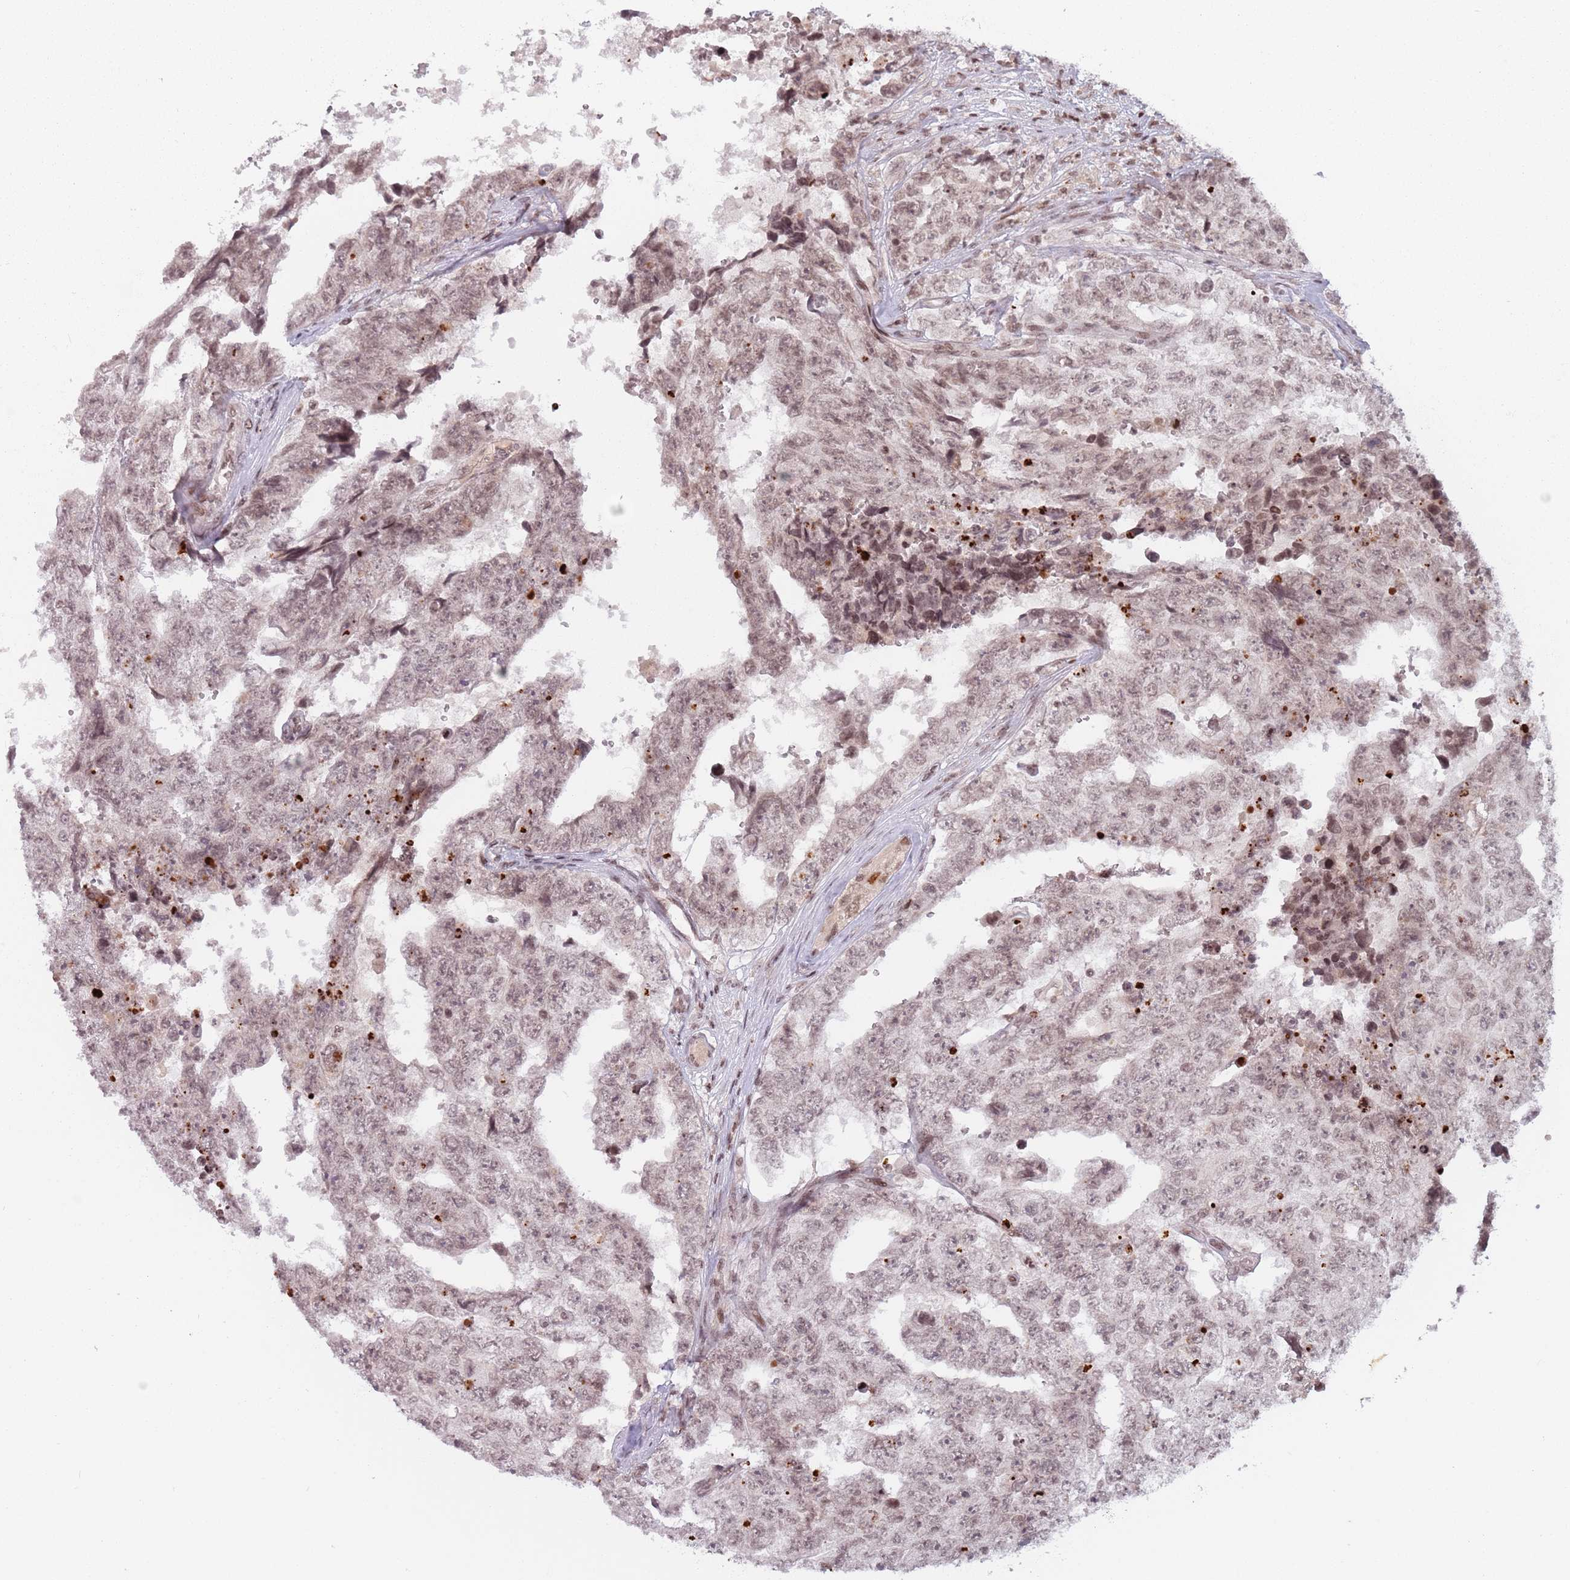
{"staining": {"intensity": "weak", "quantity": ">75%", "location": "nuclear"}, "tissue": "testis cancer", "cell_type": "Tumor cells", "image_type": "cancer", "snomed": [{"axis": "morphology", "description": "Carcinoma, Embryonal, NOS"}, {"axis": "topography", "description": "Testis"}], "caption": "Testis cancer (embryonal carcinoma) was stained to show a protein in brown. There is low levels of weak nuclear staining in approximately >75% of tumor cells.", "gene": "SH3RF3", "patient": {"sex": "male", "age": 25}}